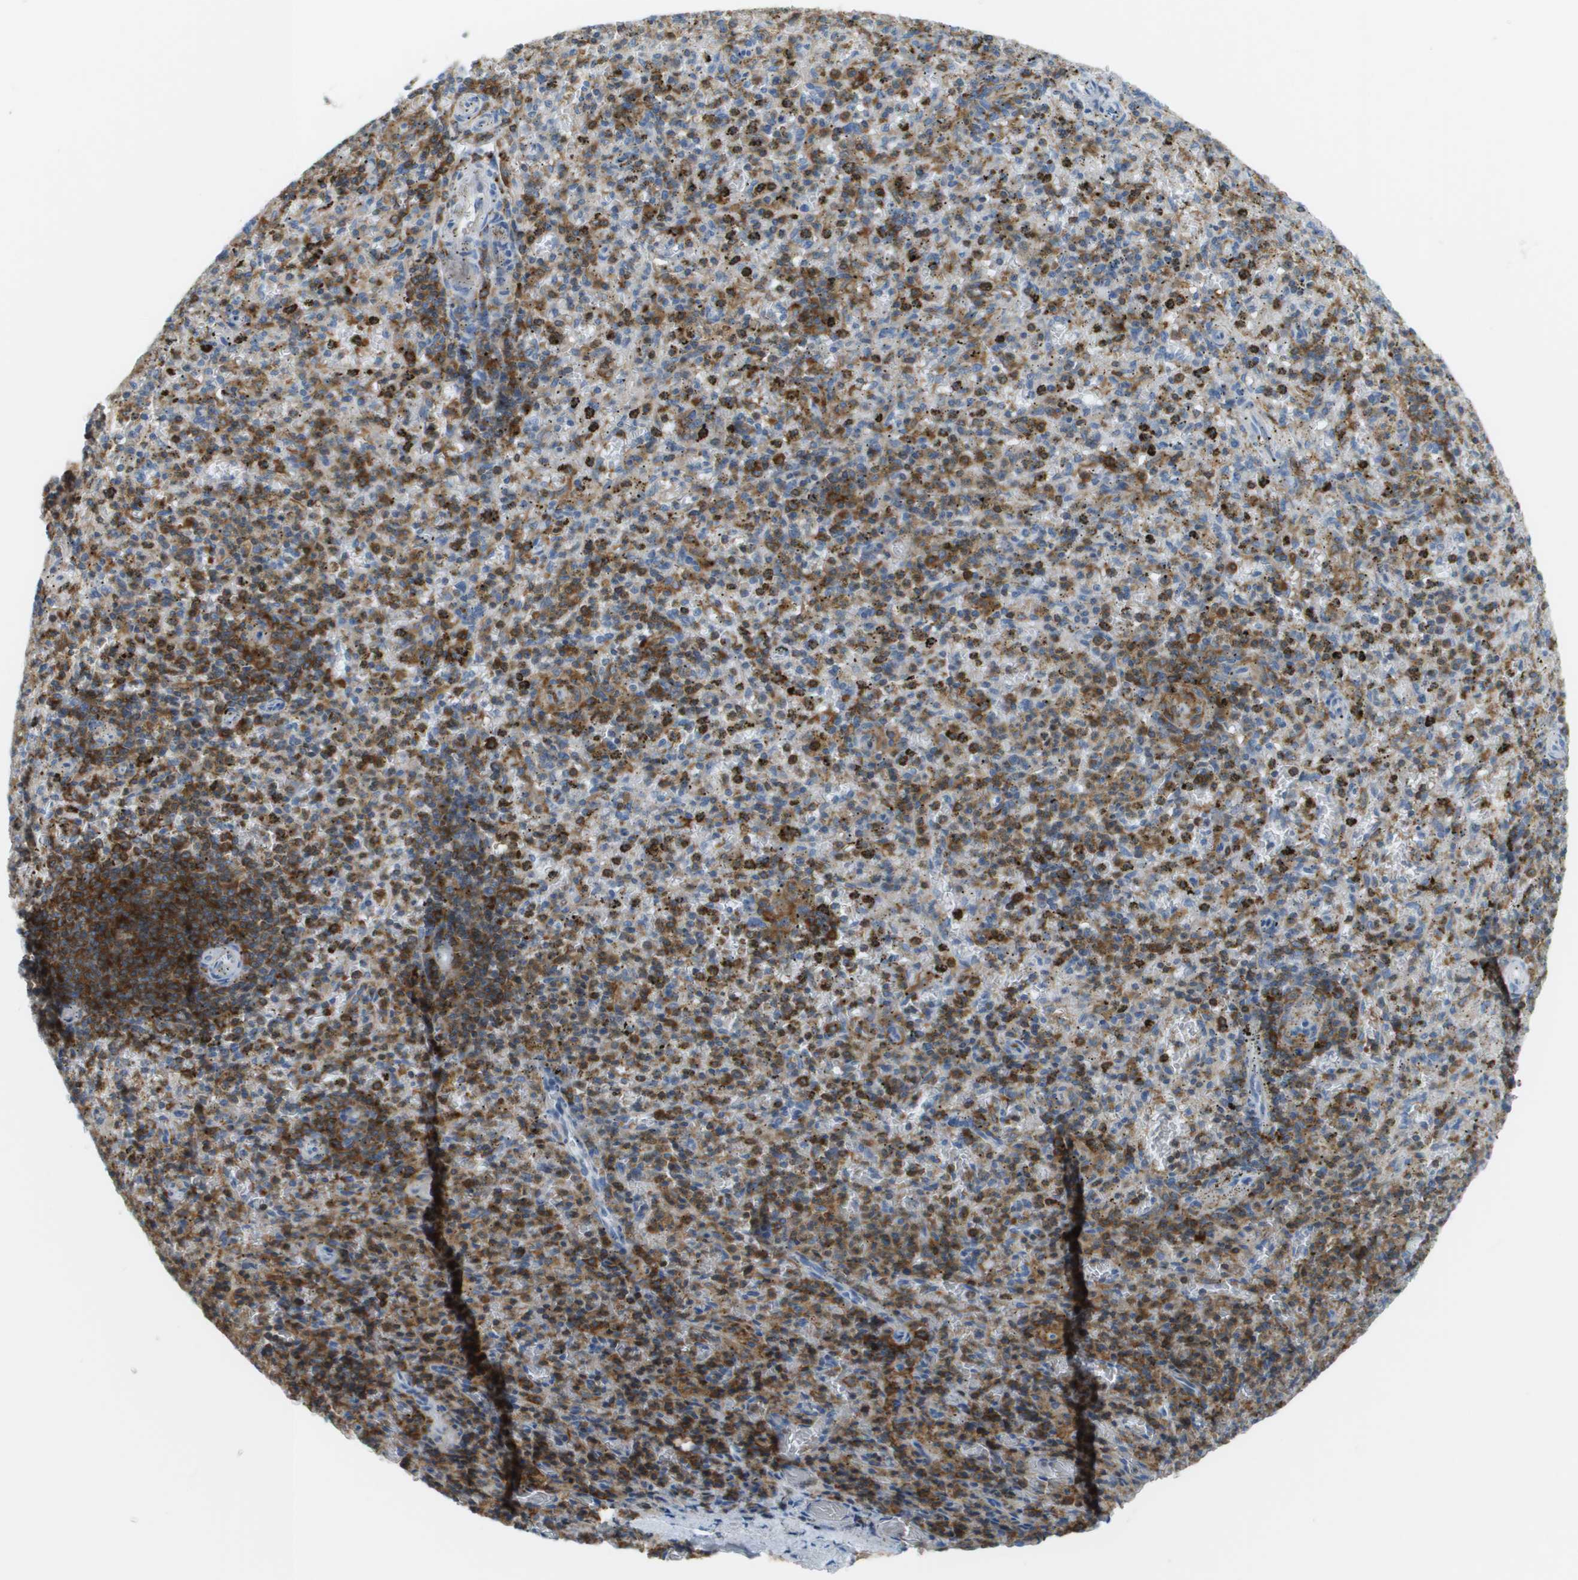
{"staining": {"intensity": "strong", "quantity": "25%-75%", "location": "cytoplasmic/membranous"}, "tissue": "spleen", "cell_type": "Cells in red pulp", "image_type": "normal", "snomed": [{"axis": "morphology", "description": "Normal tissue, NOS"}, {"axis": "topography", "description": "Spleen"}], "caption": "Approximately 25%-75% of cells in red pulp in benign human spleen demonstrate strong cytoplasmic/membranous protein staining as visualized by brown immunohistochemical staining.", "gene": "APBB1IP", "patient": {"sex": "male", "age": 72}}